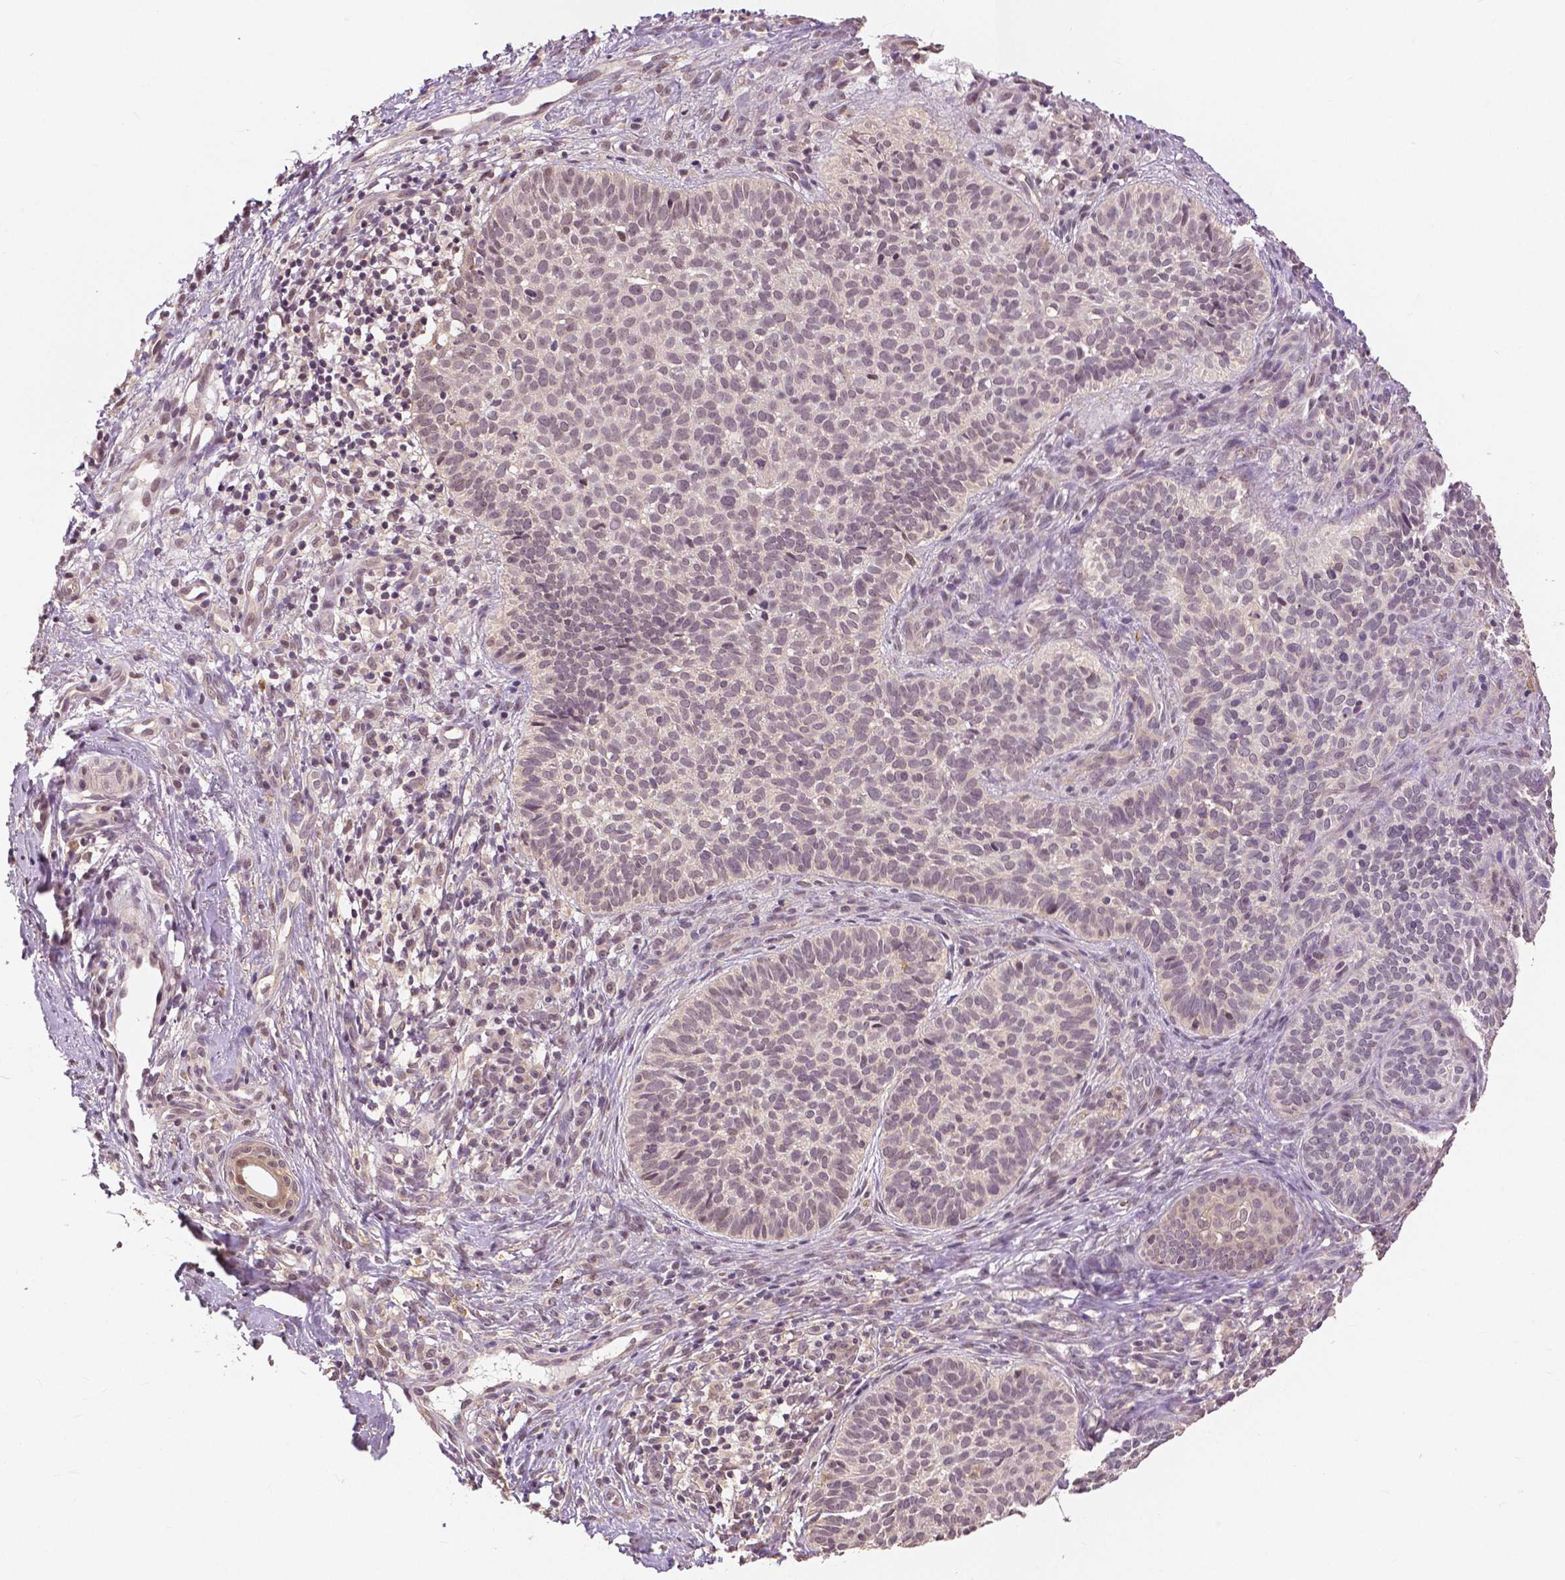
{"staining": {"intensity": "negative", "quantity": "none", "location": "none"}, "tissue": "skin cancer", "cell_type": "Tumor cells", "image_type": "cancer", "snomed": [{"axis": "morphology", "description": "Basal cell carcinoma"}, {"axis": "topography", "description": "Skin"}], "caption": "Immunohistochemical staining of skin basal cell carcinoma demonstrates no significant staining in tumor cells.", "gene": "MAP1LC3B", "patient": {"sex": "male", "age": 57}}